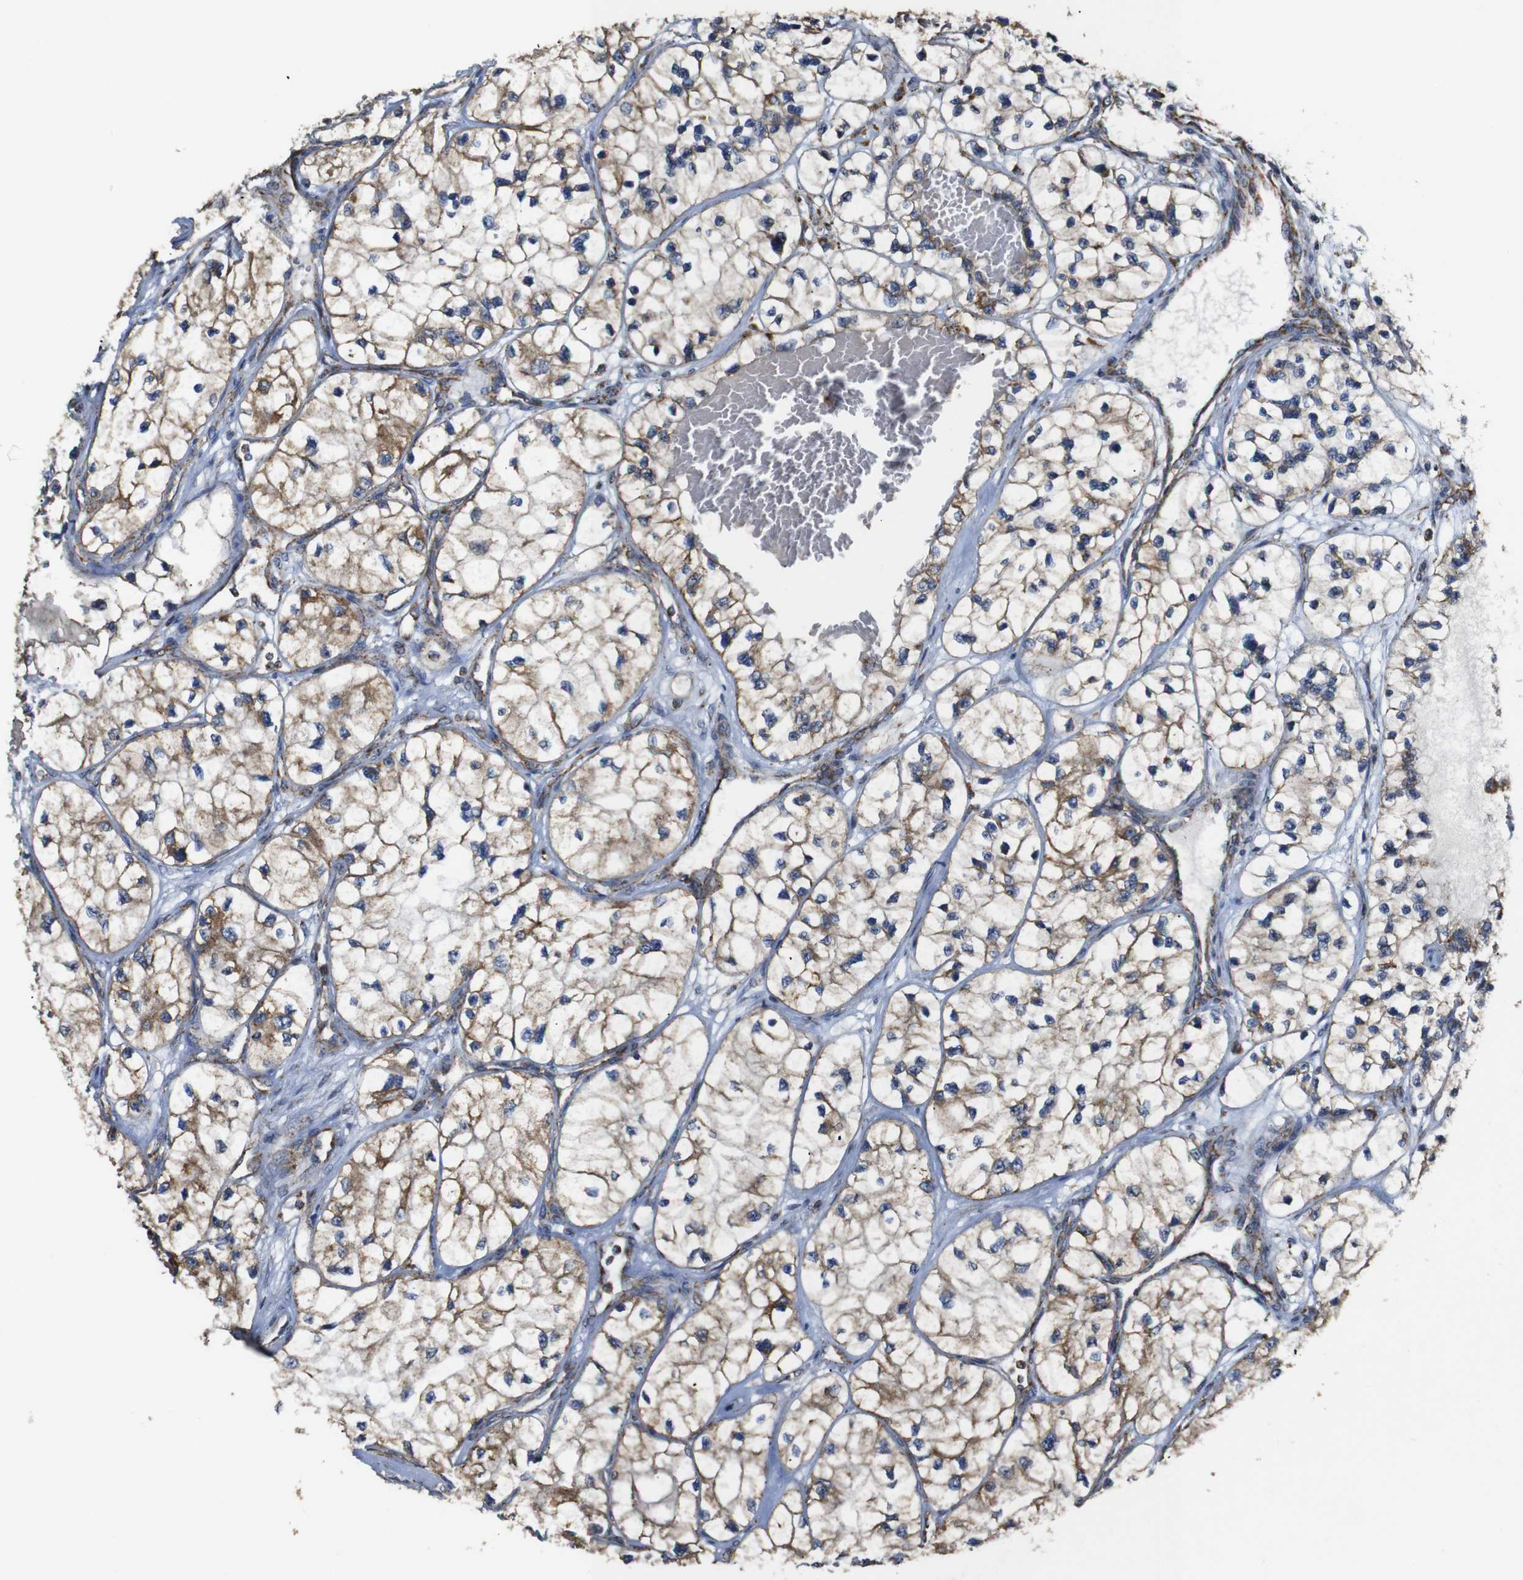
{"staining": {"intensity": "moderate", "quantity": ">75%", "location": "cytoplasmic/membranous"}, "tissue": "renal cancer", "cell_type": "Tumor cells", "image_type": "cancer", "snomed": [{"axis": "morphology", "description": "Adenocarcinoma, NOS"}, {"axis": "topography", "description": "Kidney"}], "caption": "This is a histology image of immunohistochemistry staining of renal cancer (adenocarcinoma), which shows moderate expression in the cytoplasmic/membranous of tumor cells.", "gene": "NR3C2", "patient": {"sex": "female", "age": 57}}